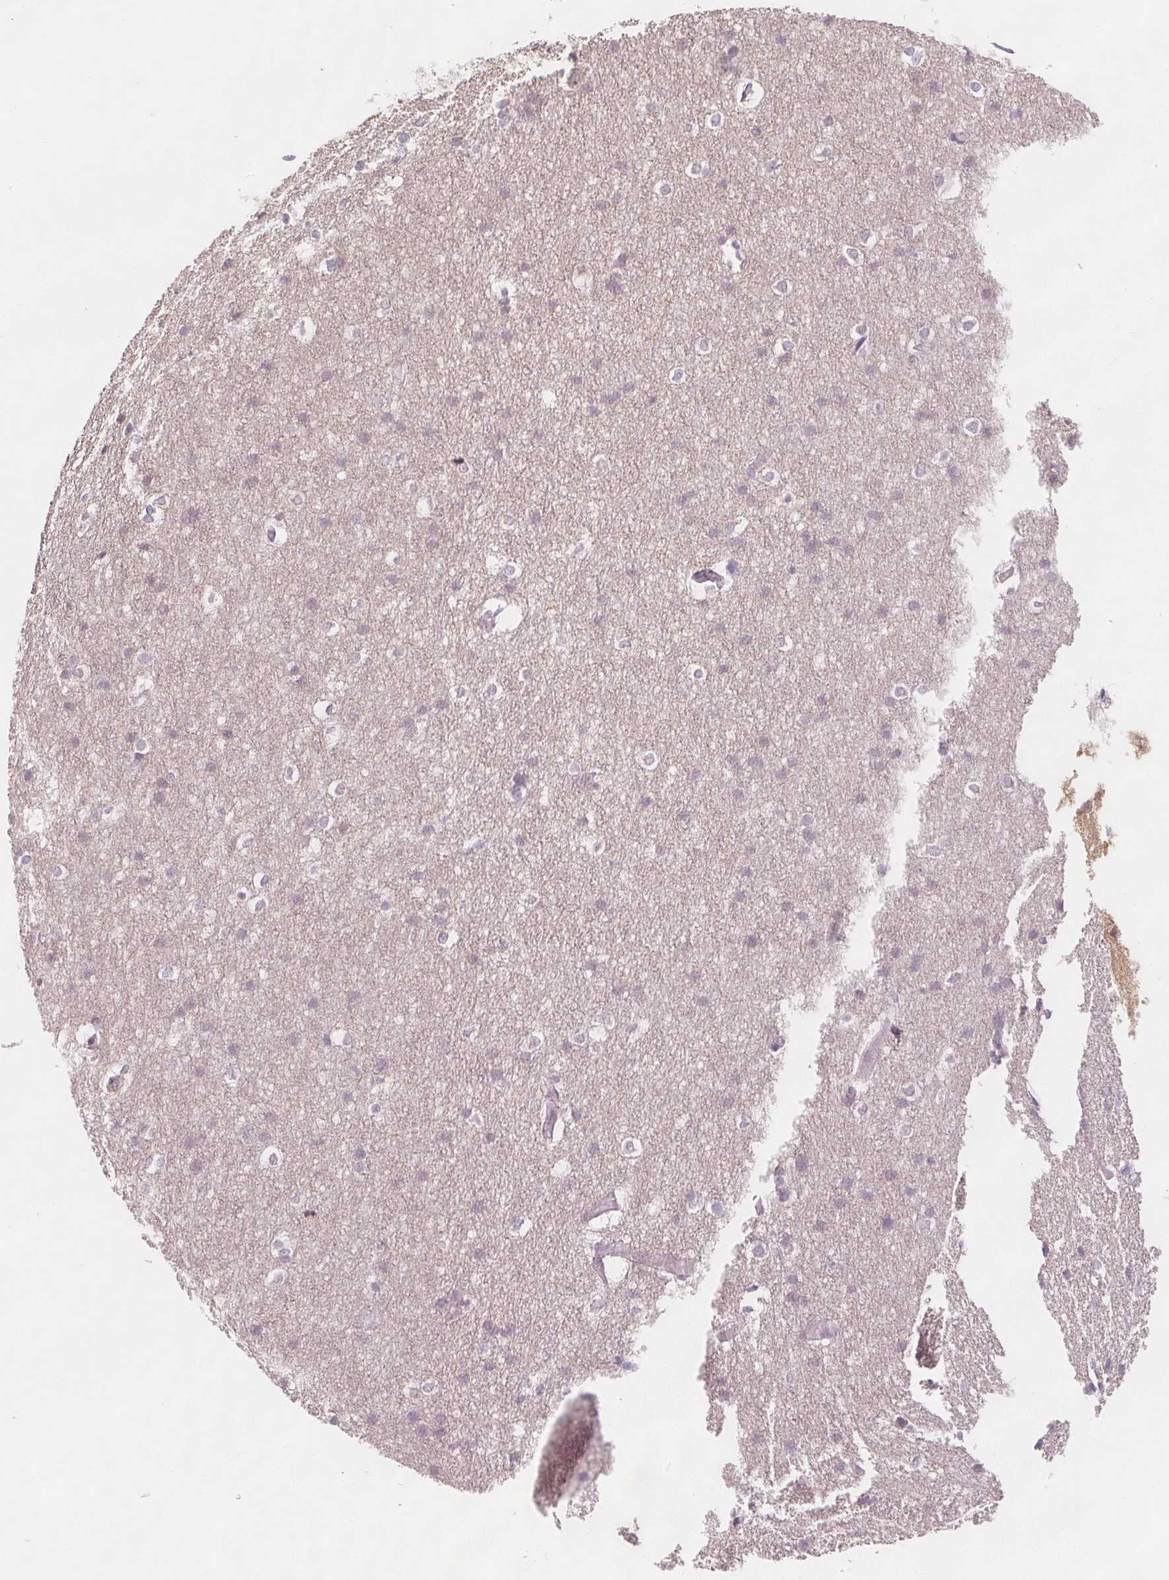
{"staining": {"intensity": "negative", "quantity": "none", "location": "none"}, "tissue": "cerebral cortex", "cell_type": "Endothelial cells", "image_type": "normal", "snomed": [{"axis": "morphology", "description": "Normal tissue, NOS"}, {"axis": "topography", "description": "Cerebral cortex"}], "caption": "This is a image of immunohistochemistry (IHC) staining of normal cerebral cortex, which shows no expression in endothelial cells.", "gene": "C1orf167", "patient": {"sex": "male", "age": 37}}